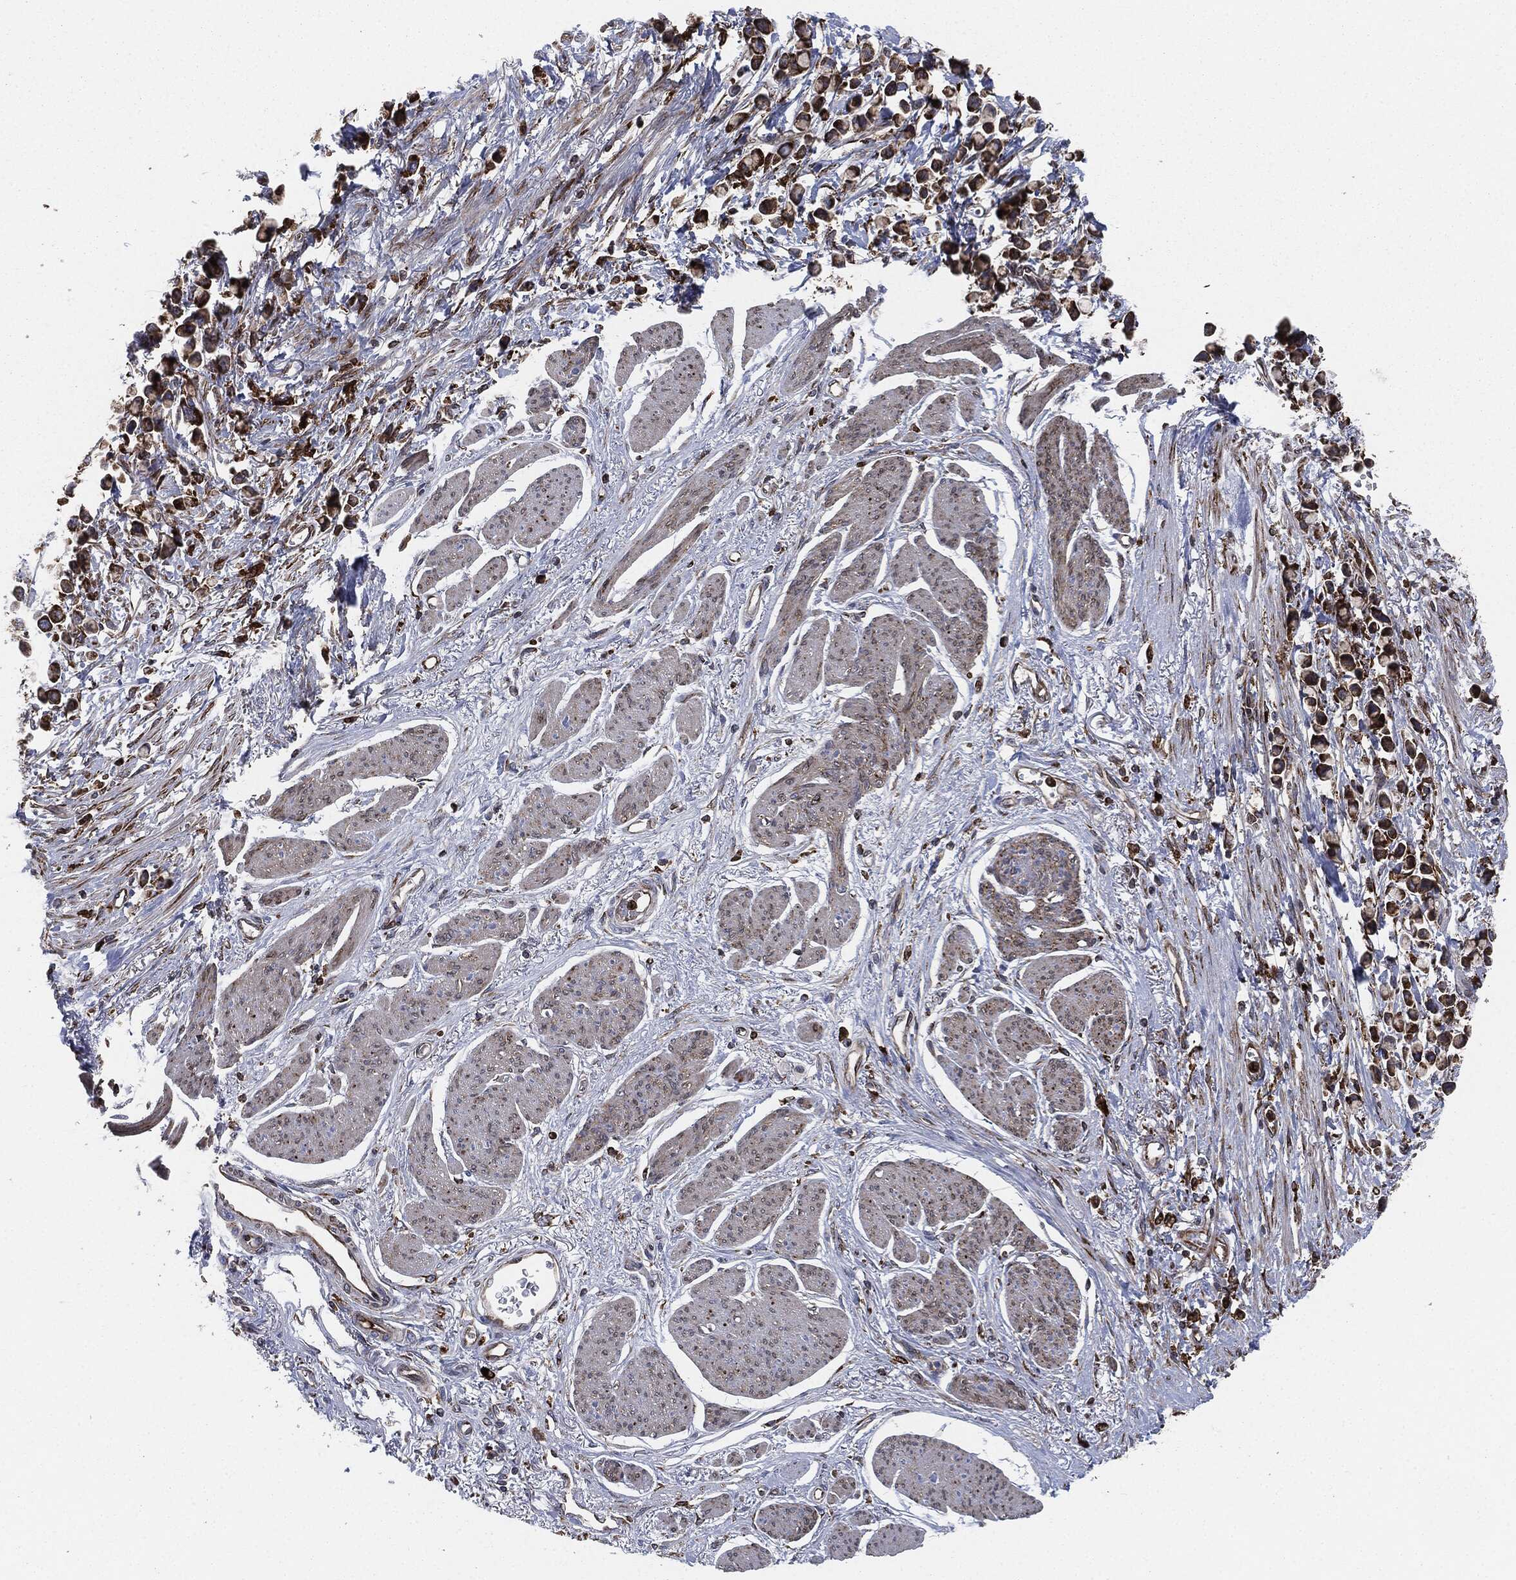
{"staining": {"intensity": "strong", "quantity": ">75%", "location": "cytoplasmic/membranous"}, "tissue": "stomach cancer", "cell_type": "Tumor cells", "image_type": "cancer", "snomed": [{"axis": "morphology", "description": "Adenocarcinoma, NOS"}, {"axis": "topography", "description": "Stomach"}], "caption": "An immunohistochemistry micrograph of tumor tissue is shown. Protein staining in brown highlights strong cytoplasmic/membranous positivity in stomach cancer (adenocarcinoma) within tumor cells.", "gene": "CALR", "patient": {"sex": "female", "age": 81}}